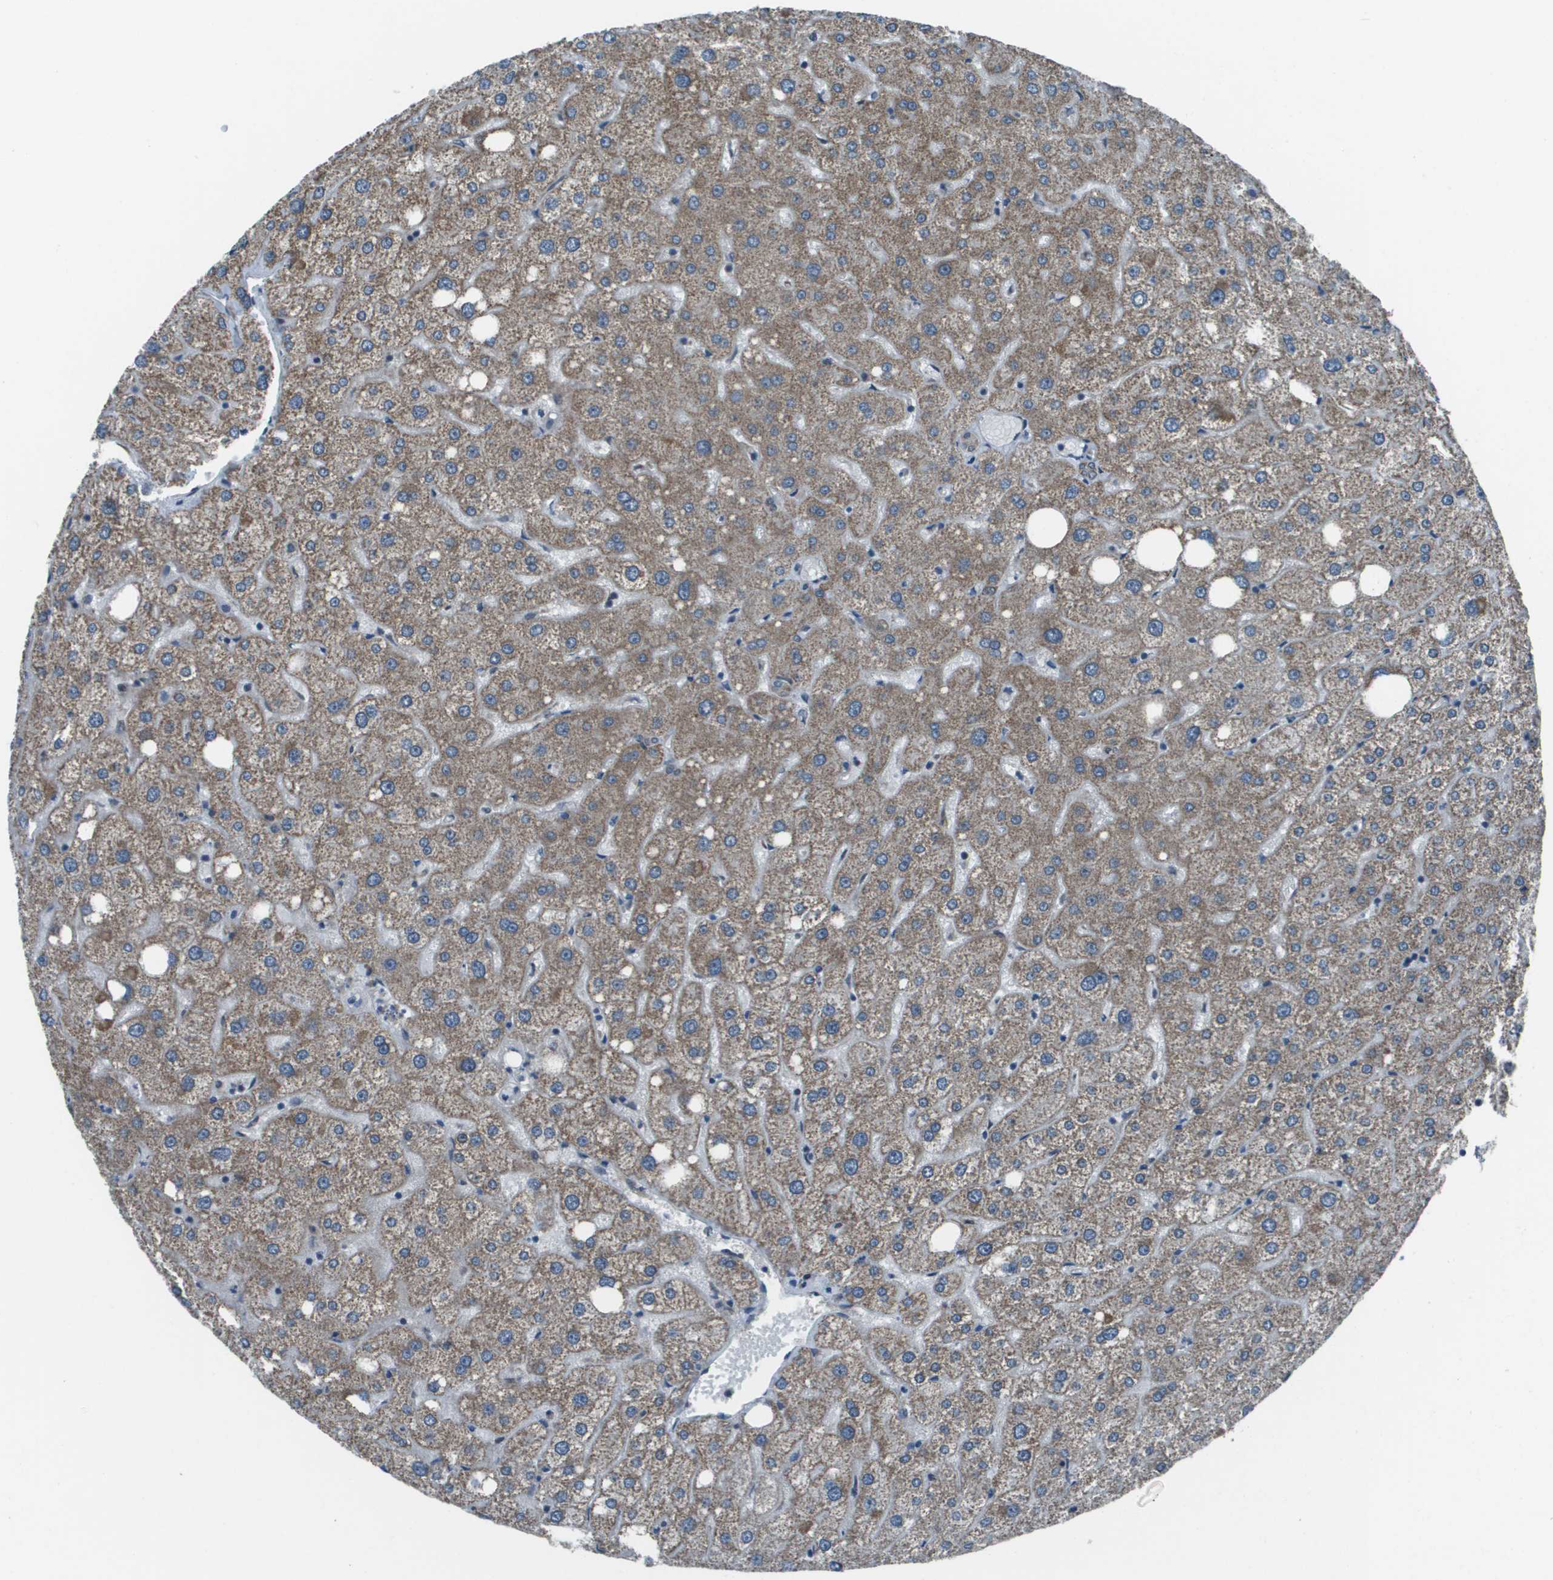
{"staining": {"intensity": "weak", "quantity": ">75%", "location": "cytoplasmic/membranous"}, "tissue": "liver", "cell_type": "Cholangiocytes", "image_type": "normal", "snomed": [{"axis": "morphology", "description": "Normal tissue, NOS"}, {"axis": "topography", "description": "Liver"}], "caption": "Immunohistochemistry (IHC) micrograph of benign human liver stained for a protein (brown), which shows low levels of weak cytoplasmic/membranous staining in about >75% of cholangiocytes.", "gene": "PPFIA1", "patient": {"sex": "male", "age": 73}}